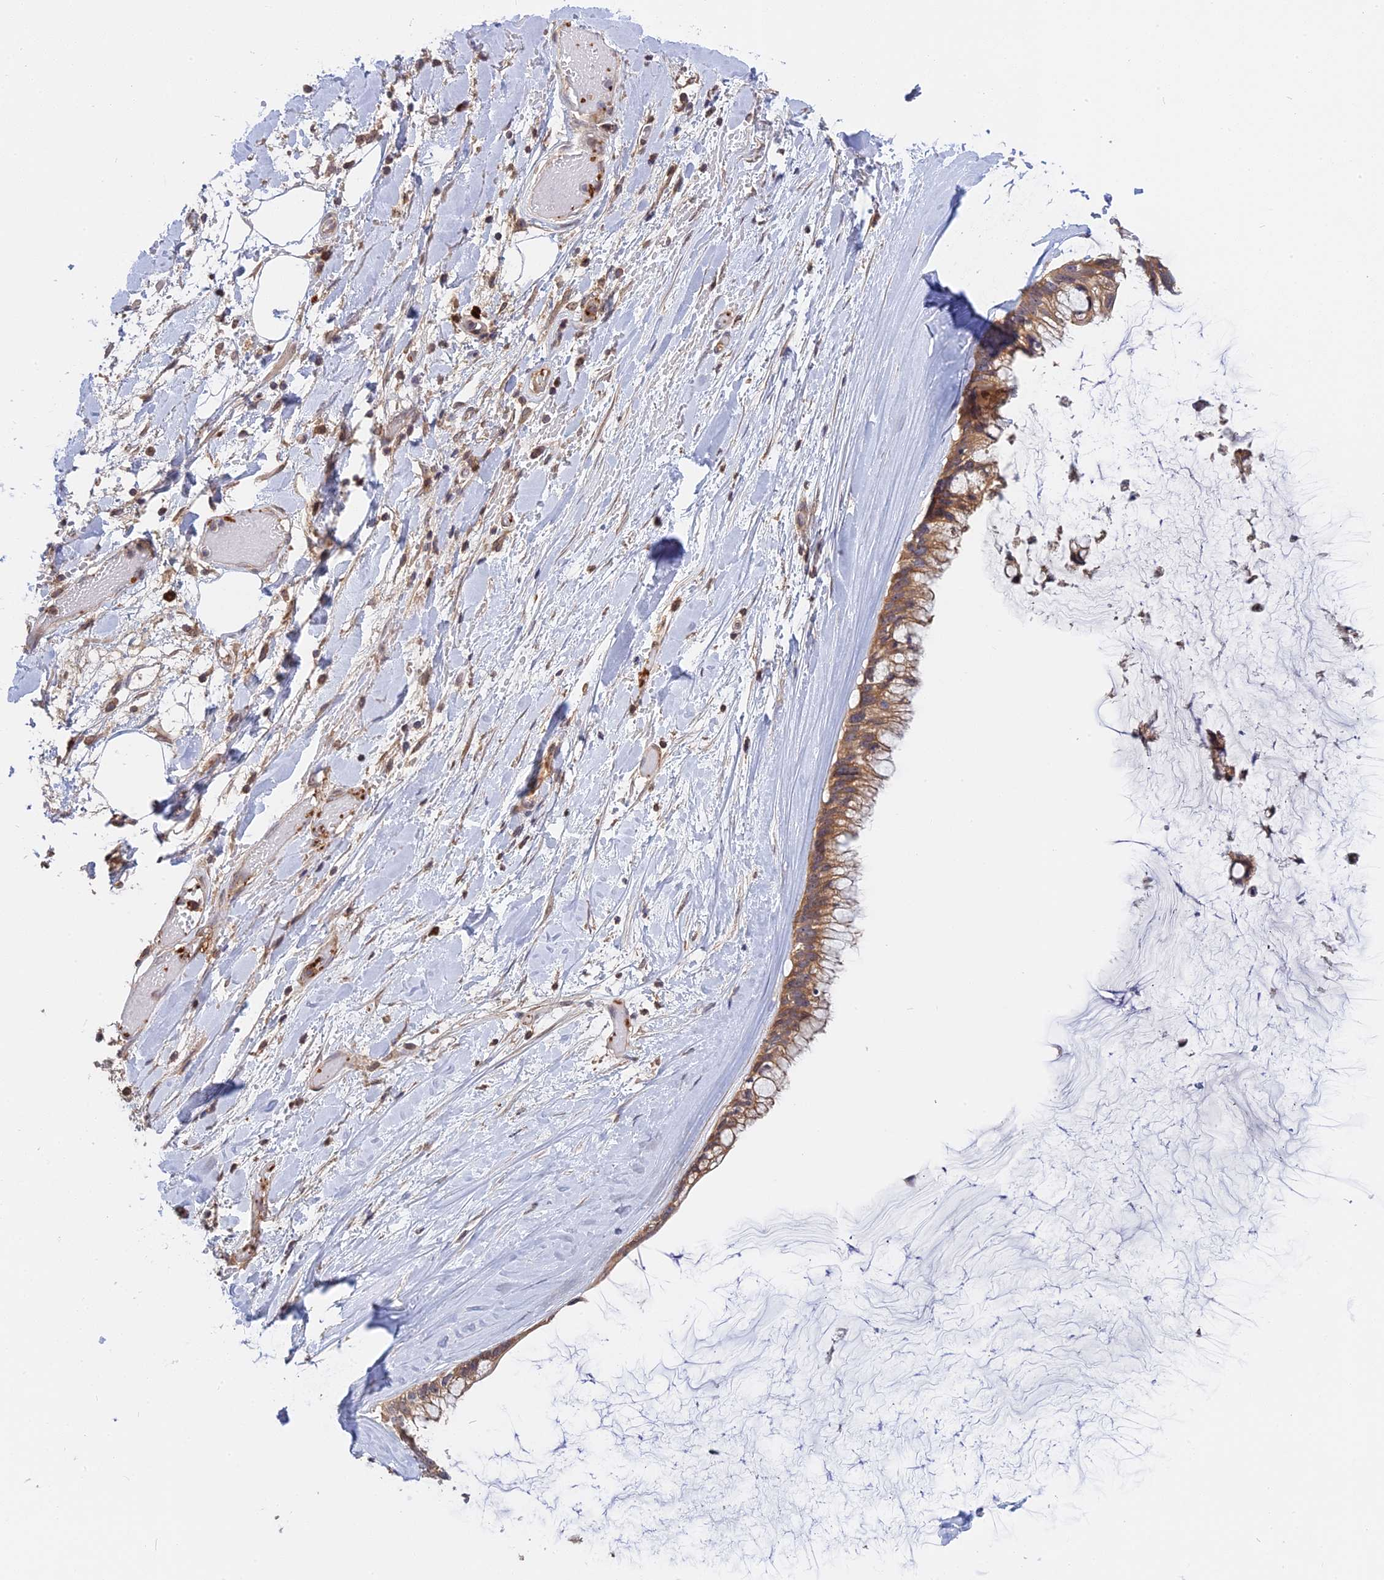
{"staining": {"intensity": "moderate", "quantity": ">75%", "location": "cytoplasmic/membranous"}, "tissue": "ovarian cancer", "cell_type": "Tumor cells", "image_type": "cancer", "snomed": [{"axis": "morphology", "description": "Cystadenocarcinoma, mucinous, NOS"}, {"axis": "topography", "description": "Ovary"}], "caption": "Immunohistochemistry (IHC) of human ovarian cancer (mucinous cystadenocarcinoma) shows medium levels of moderate cytoplasmic/membranous expression in about >75% of tumor cells.", "gene": "IL21R", "patient": {"sex": "female", "age": 39}}